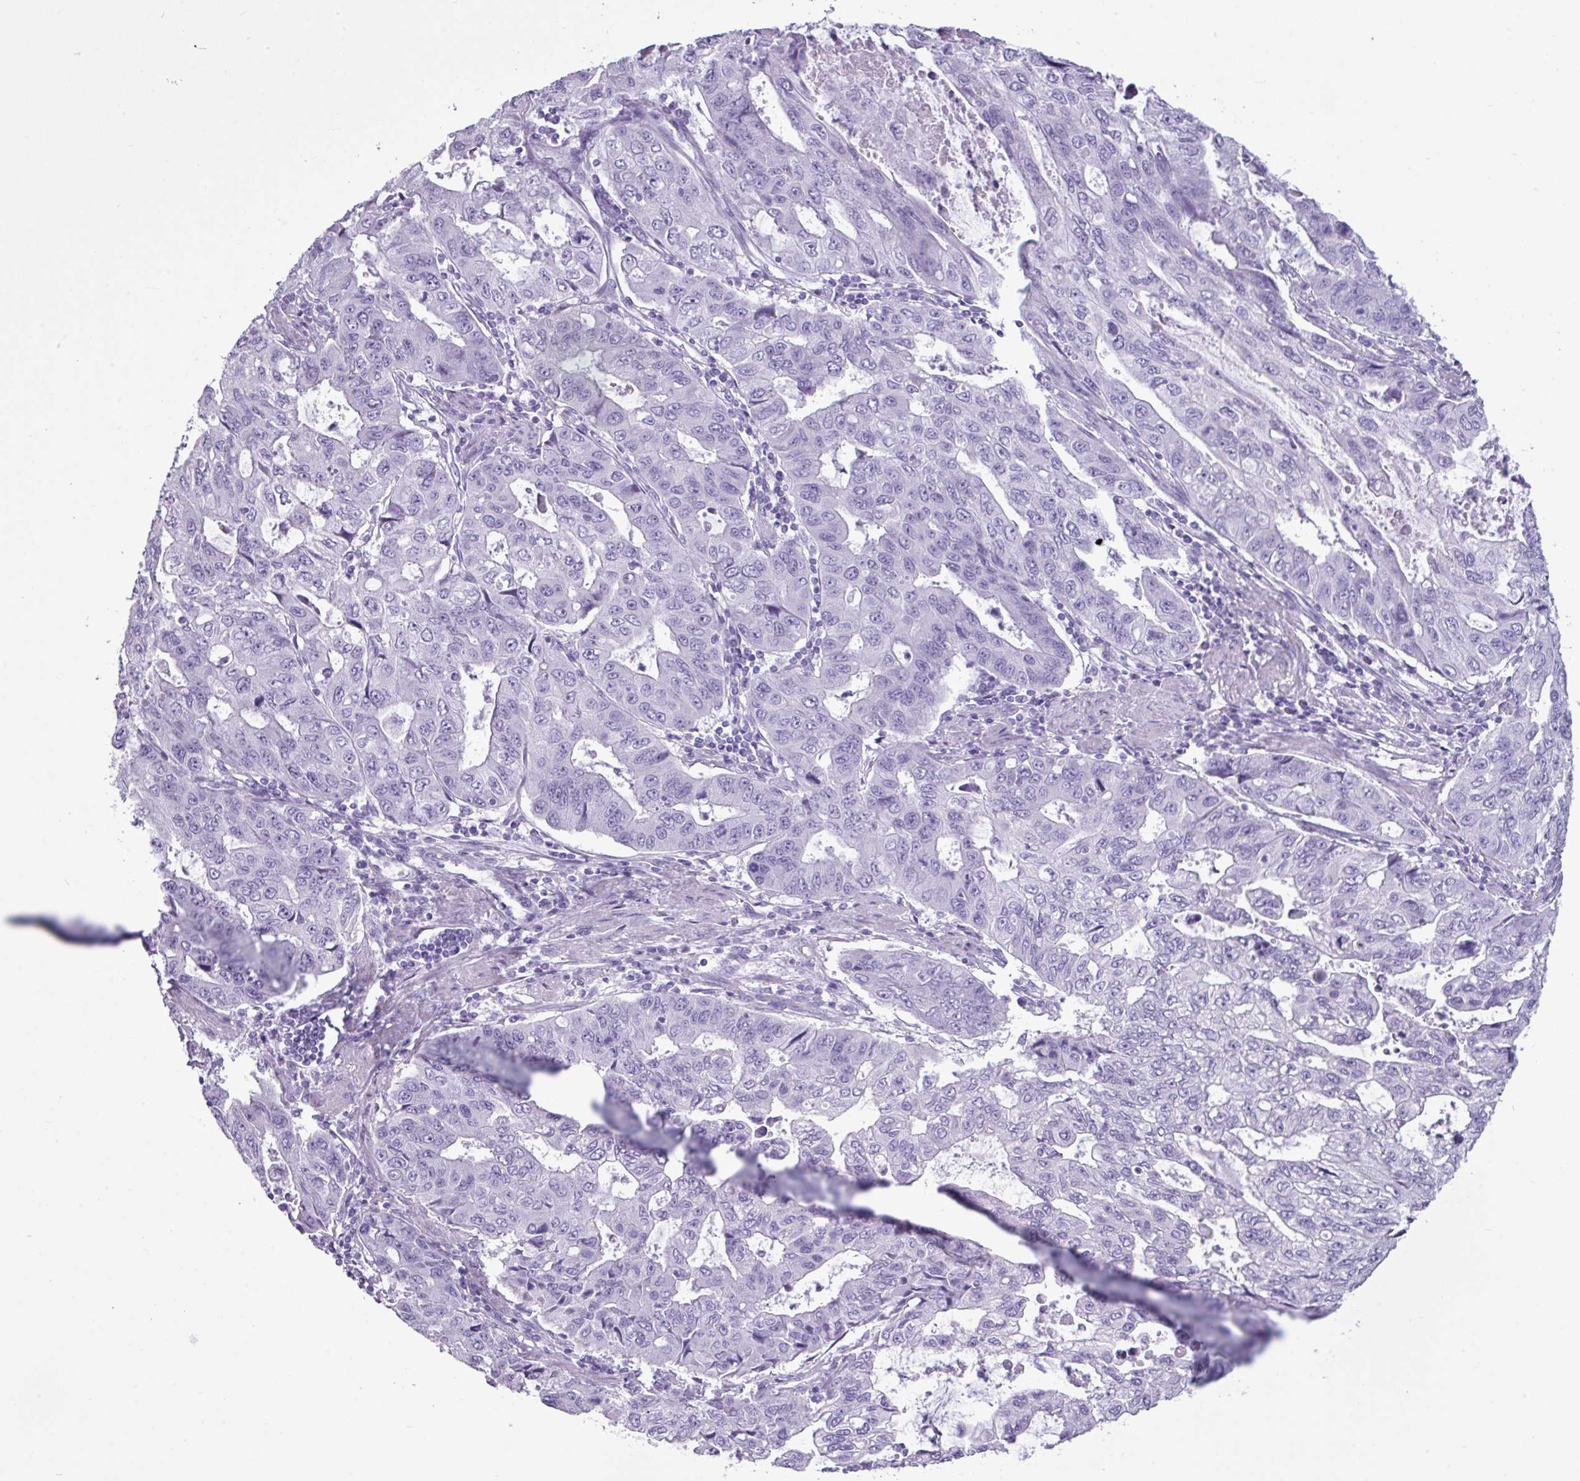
{"staining": {"intensity": "negative", "quantity": "none", "location": "none"}, "tissue": "stomach cancer", "cell_type": "Tumor cells", "image_type": "cancer", "snomed": [{"axis": "morphology", "description": "Adenocarcinoma, NOS"}, {"axis": "topography", "description": "Stomach, upper"}], "caption": "This is a micrograph of immunohistochemistry staining of stomach cancer (adenocarcinoma), which shows no staining in tumor cells.", "gene": "AMY1B", "patient": {"sex": "female", "age": 52}}